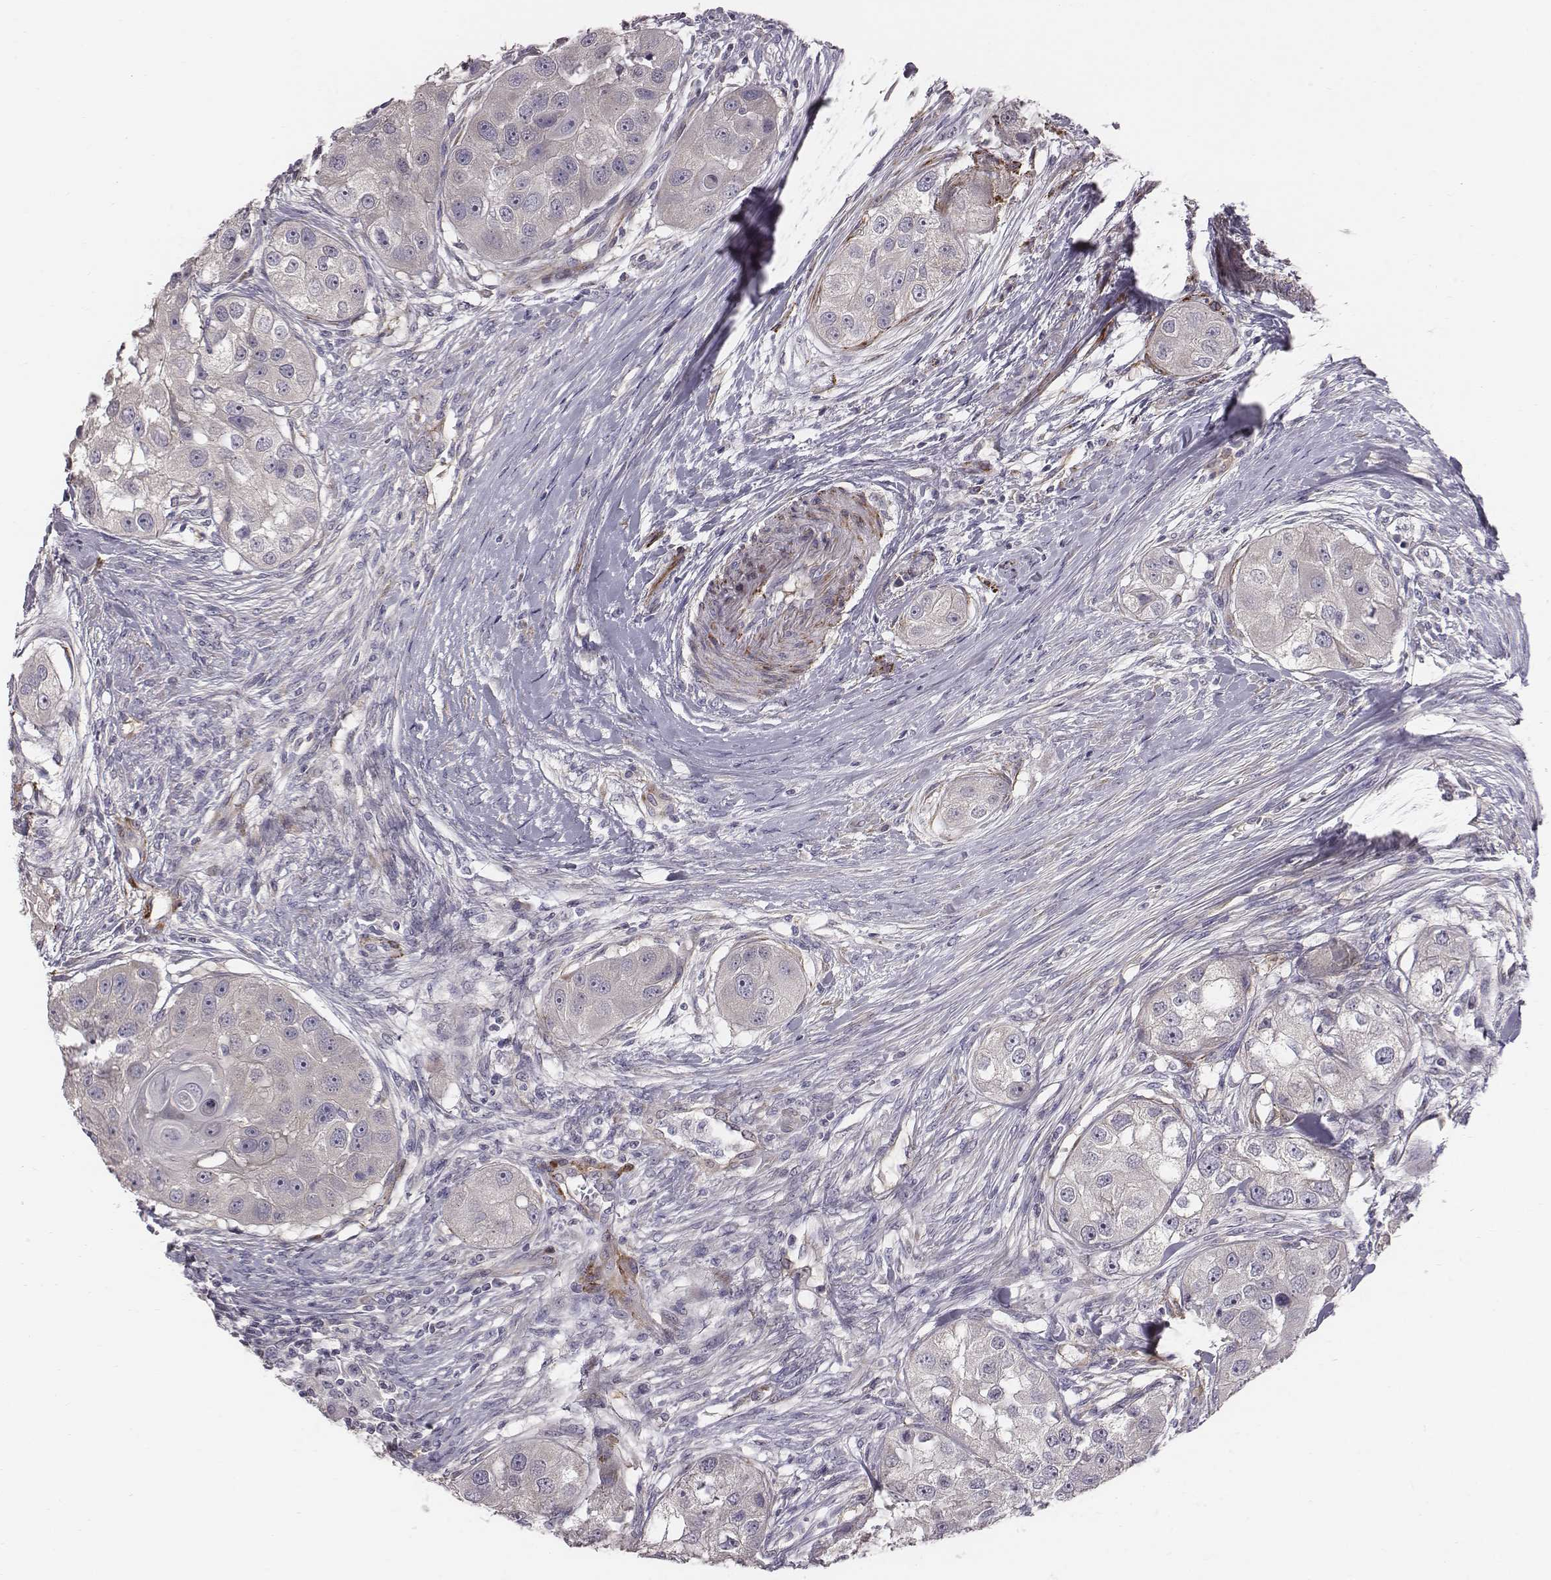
{"staining": {"intensity": "negative", "quantity": "none", "location": "none"}, "tissue": "head and neck cancer", "cell_type": "Tumor cells", "image_type": "cancer", "snomed": [{"axis": "morphology", "description": "Squamous cell carcinoma, NOS"}, {"axis": "topography", "description": "Head-Neck"}], "caption": "High magnification brightfield microscopy of head and neck cancer (squamous cell carcinoma) stained with DAB (brown) and counterstained with hematoxylin (blue): tumor cells show no significant positivity.", "gene": "PRKCZ", "patient": {"sex": "male", "age": 51}}